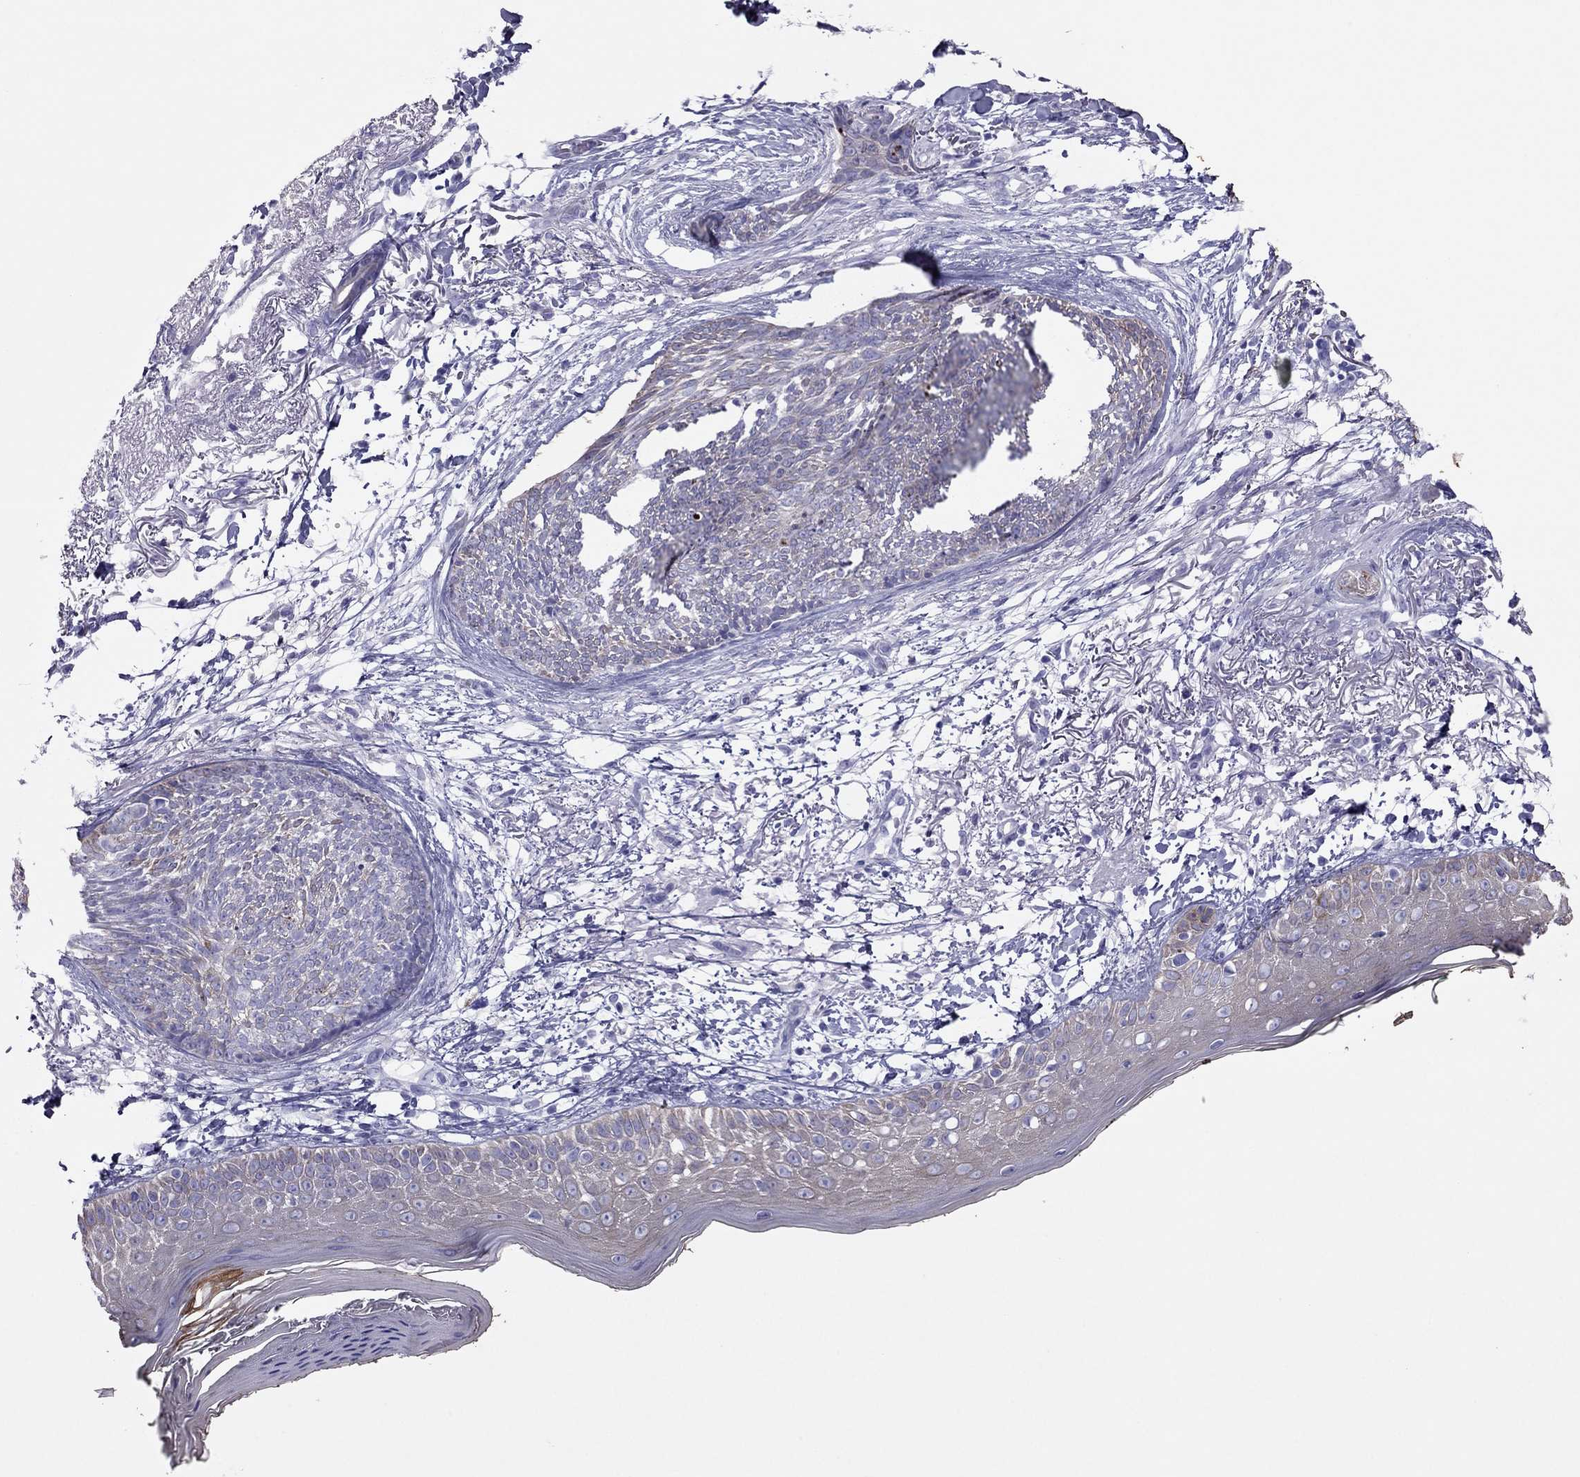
{"staining": {"intensity": "negative", "quantity": "none", "location": "none"}, "tissue": "skin cancer", "cell_type": "Tumor cells", "image_type": "cancer", "snomed": [{"axis": "morphology", "description": "Normal tissue, NOS"}, {"axis": "morphology", "description": "Basal cell carcinoma"}, {"axis": "topography", "description": "Skin"}], "caption": "Immunohistochemical staining of skin cancer (basal cell carcinoma) exhibits no significant staining in tumor cells.", "gene": "MAEL", "patient": {"sex": "male", "age": 84}}